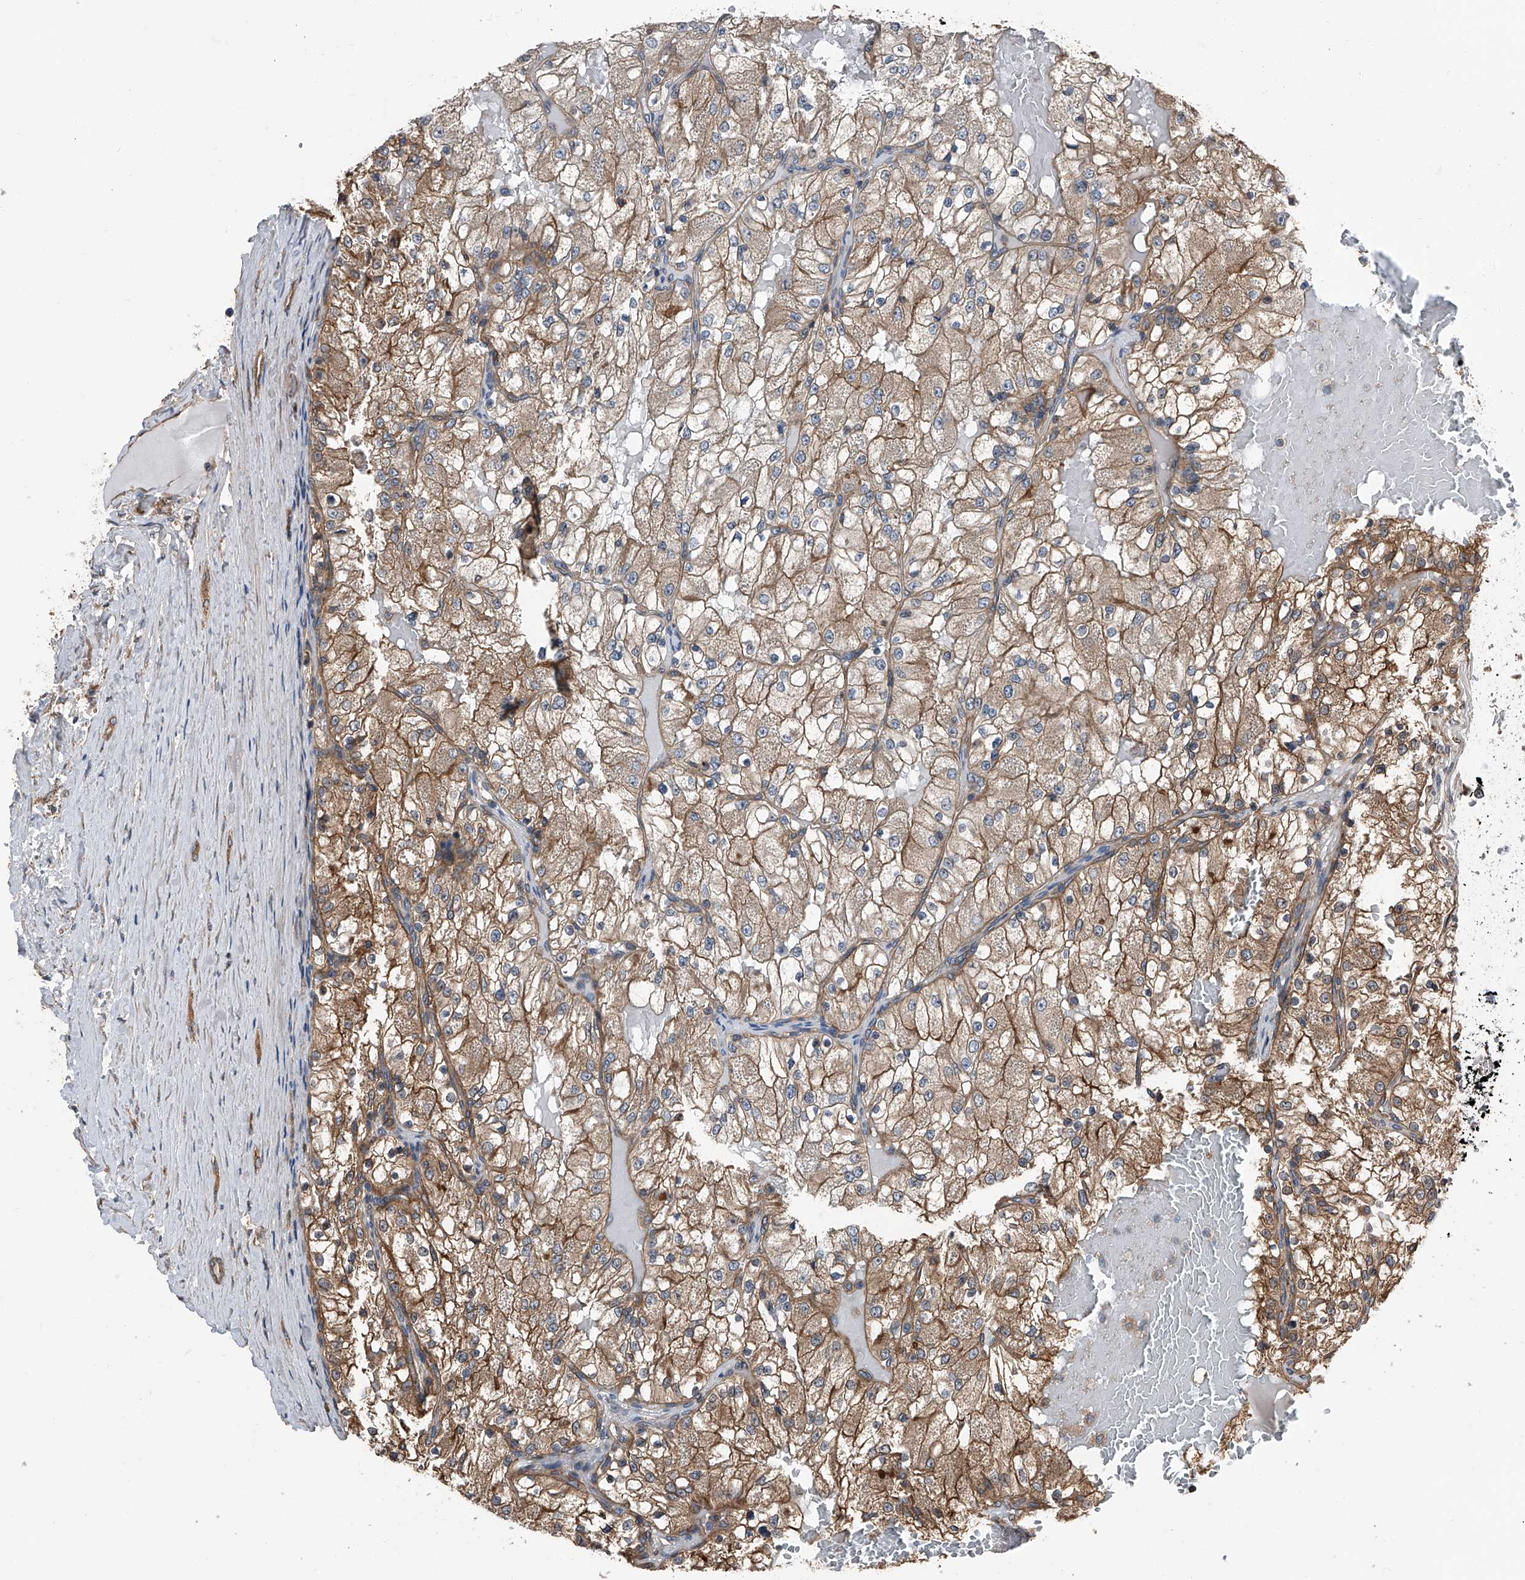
{"staining": {"intensity": "moderate", "quantity": ">75%", "location": "cytoplasmic/membranous"}, "tissue": "renal cancer", "cell_type": "Tumor cells", "image_type": "cancer", "snomed": [{"axis": "morphology", "description": "Normal tissue, NOS"}, {"axis": "morphology", "description": "Adenocarcinoma, NOS"}, {"axis": "topography", "description": "Kidney"}], "caption": "Renal adenocarcinoma tissue exhibits moderate cytoplasmic/membranous staining in about >75% of tumor cells, visualized by immunohistochemistry.", "gene": "KCNJ2", "patient": {"sex": "male", "age": 68}}